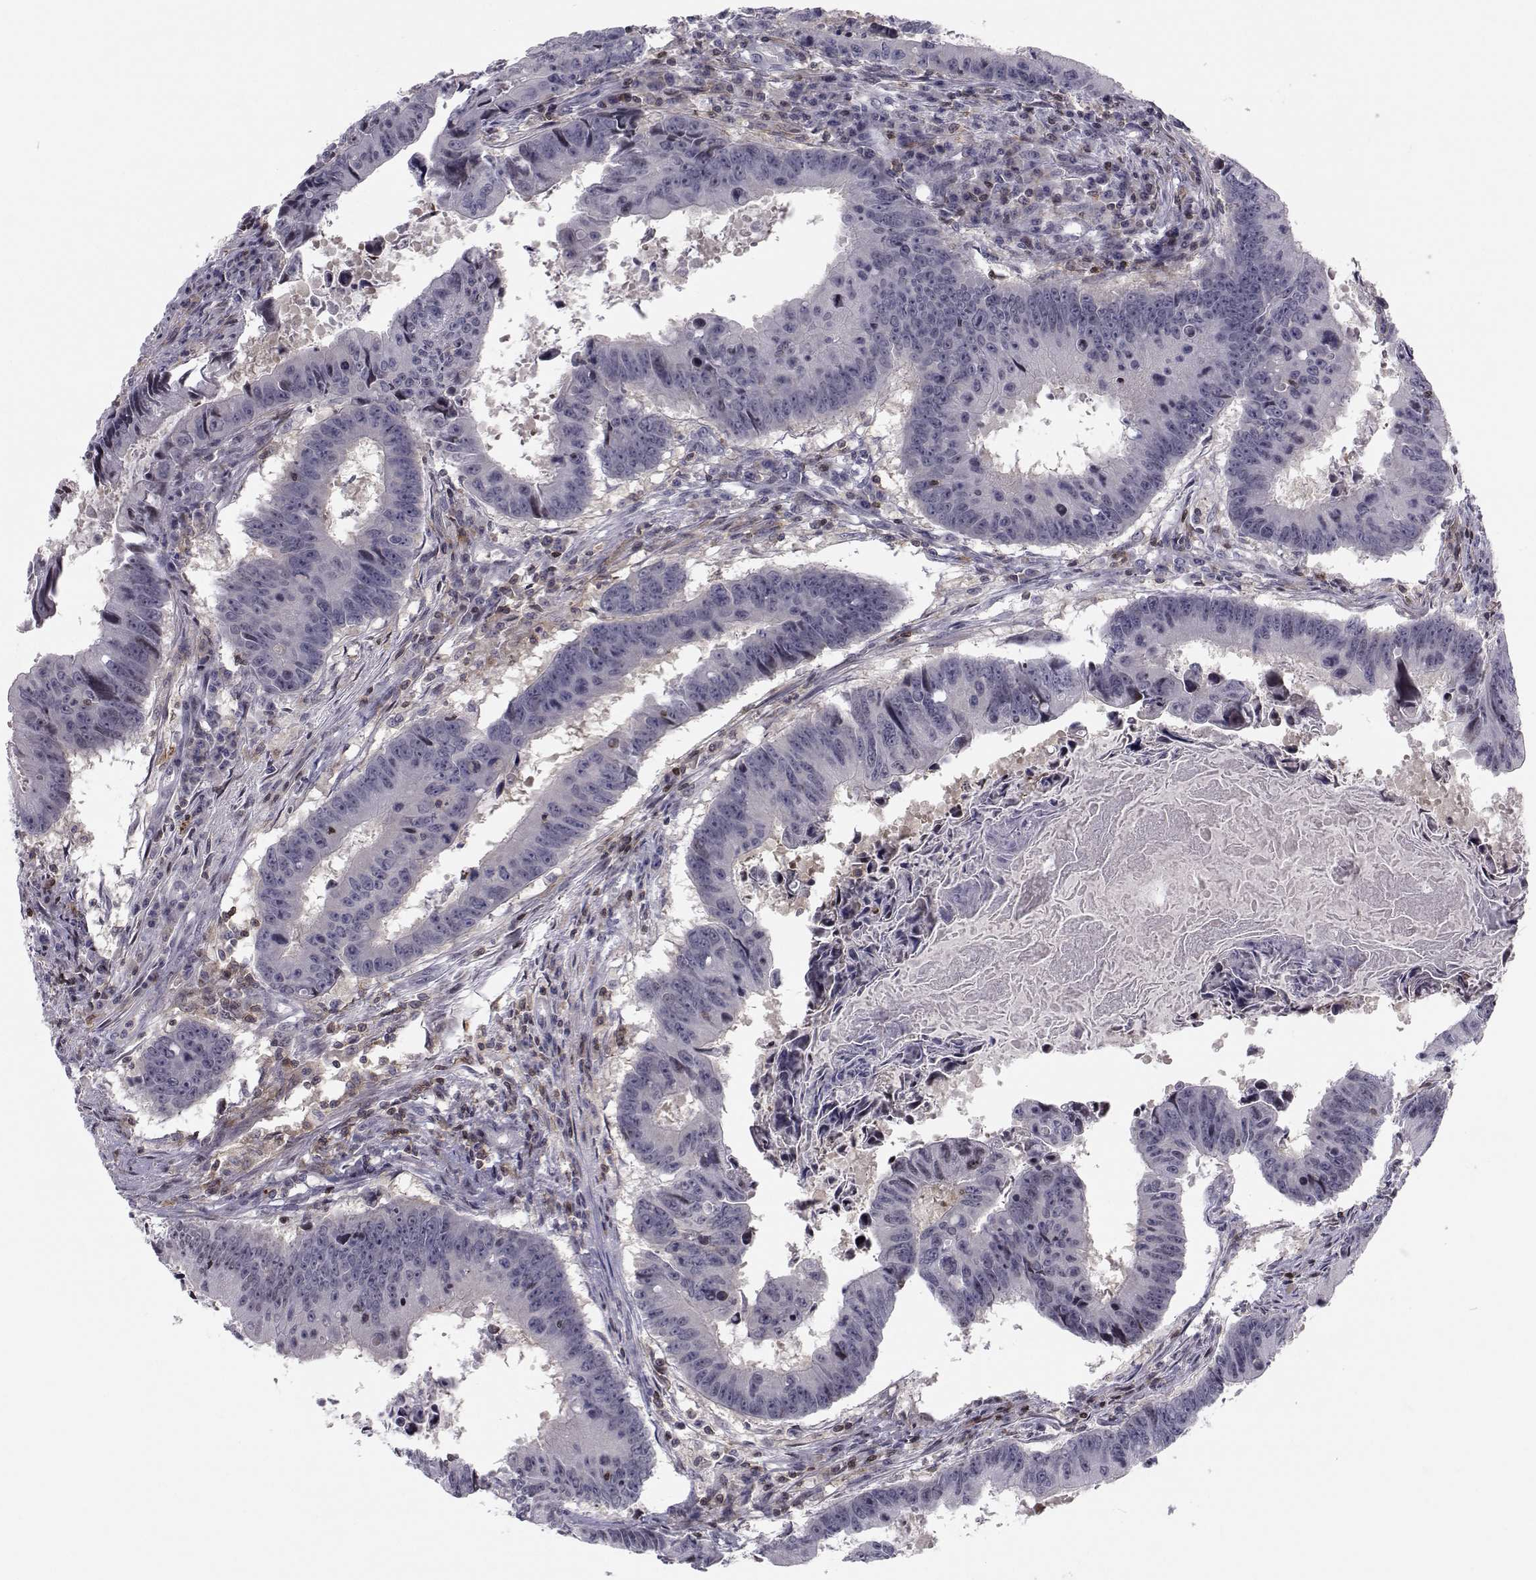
{"staining": {"intensity": "negative", "quantity": "none", "location": "none"}, "tissue": "colorectal cancer", "cell_type": "Tumor cells", "image_type": "cancer", "snomed": [{"axis": "morphology", "description": "Adenocarcinoma, NOS"}, {"axis": "topography", "description": "Colon"}], "caption": "Colorectal cancer (adenocarcinoma) was stained to show a protein in brown. There is no significant expression in tumor cells.", "gene": "PCP4L1", "patient": {"sex": "female", "age": 87}}